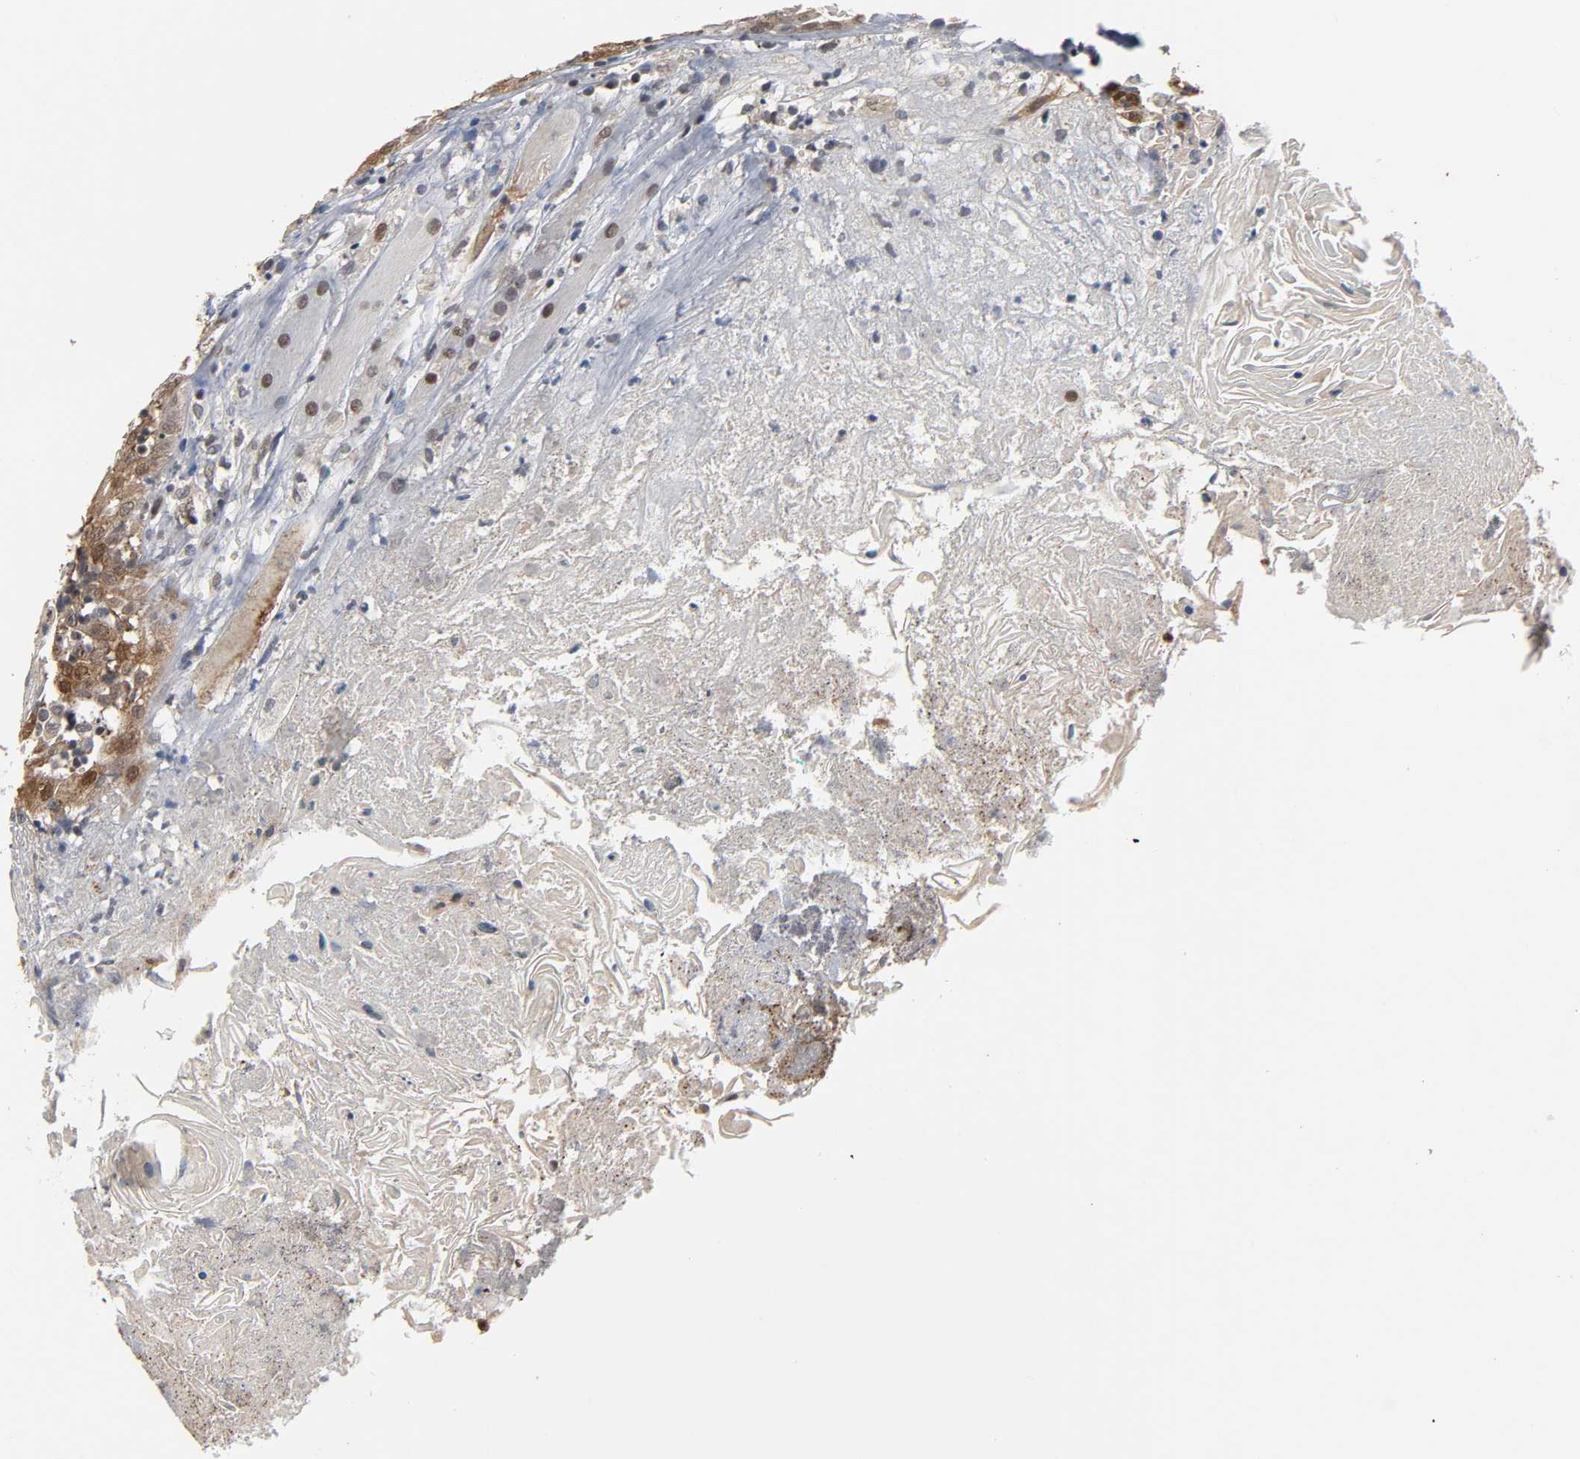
{"staining": {"intensity": "strong", "quantity": ">75%", "location": "cytoplasmic/membranous,nuclear"}, "tissue": "head and neck cancer", "cell_type": "Tumor cells", "image_type": "cancer", "snomed": [{"axis": "morphology", "description": "Squamous cell carcinoma, NOS"}, {"axis": "topography", "description": "Head-Neck"}], "caption": "Tumor cells exhibit high levels of strong cytoplasmic/membranous and nuclear positivity in about >75% of cells in human head and neck squamous cell carcinoma.", "gene": "HTR1E", "patient": {"sex": "female", "age": 84}}